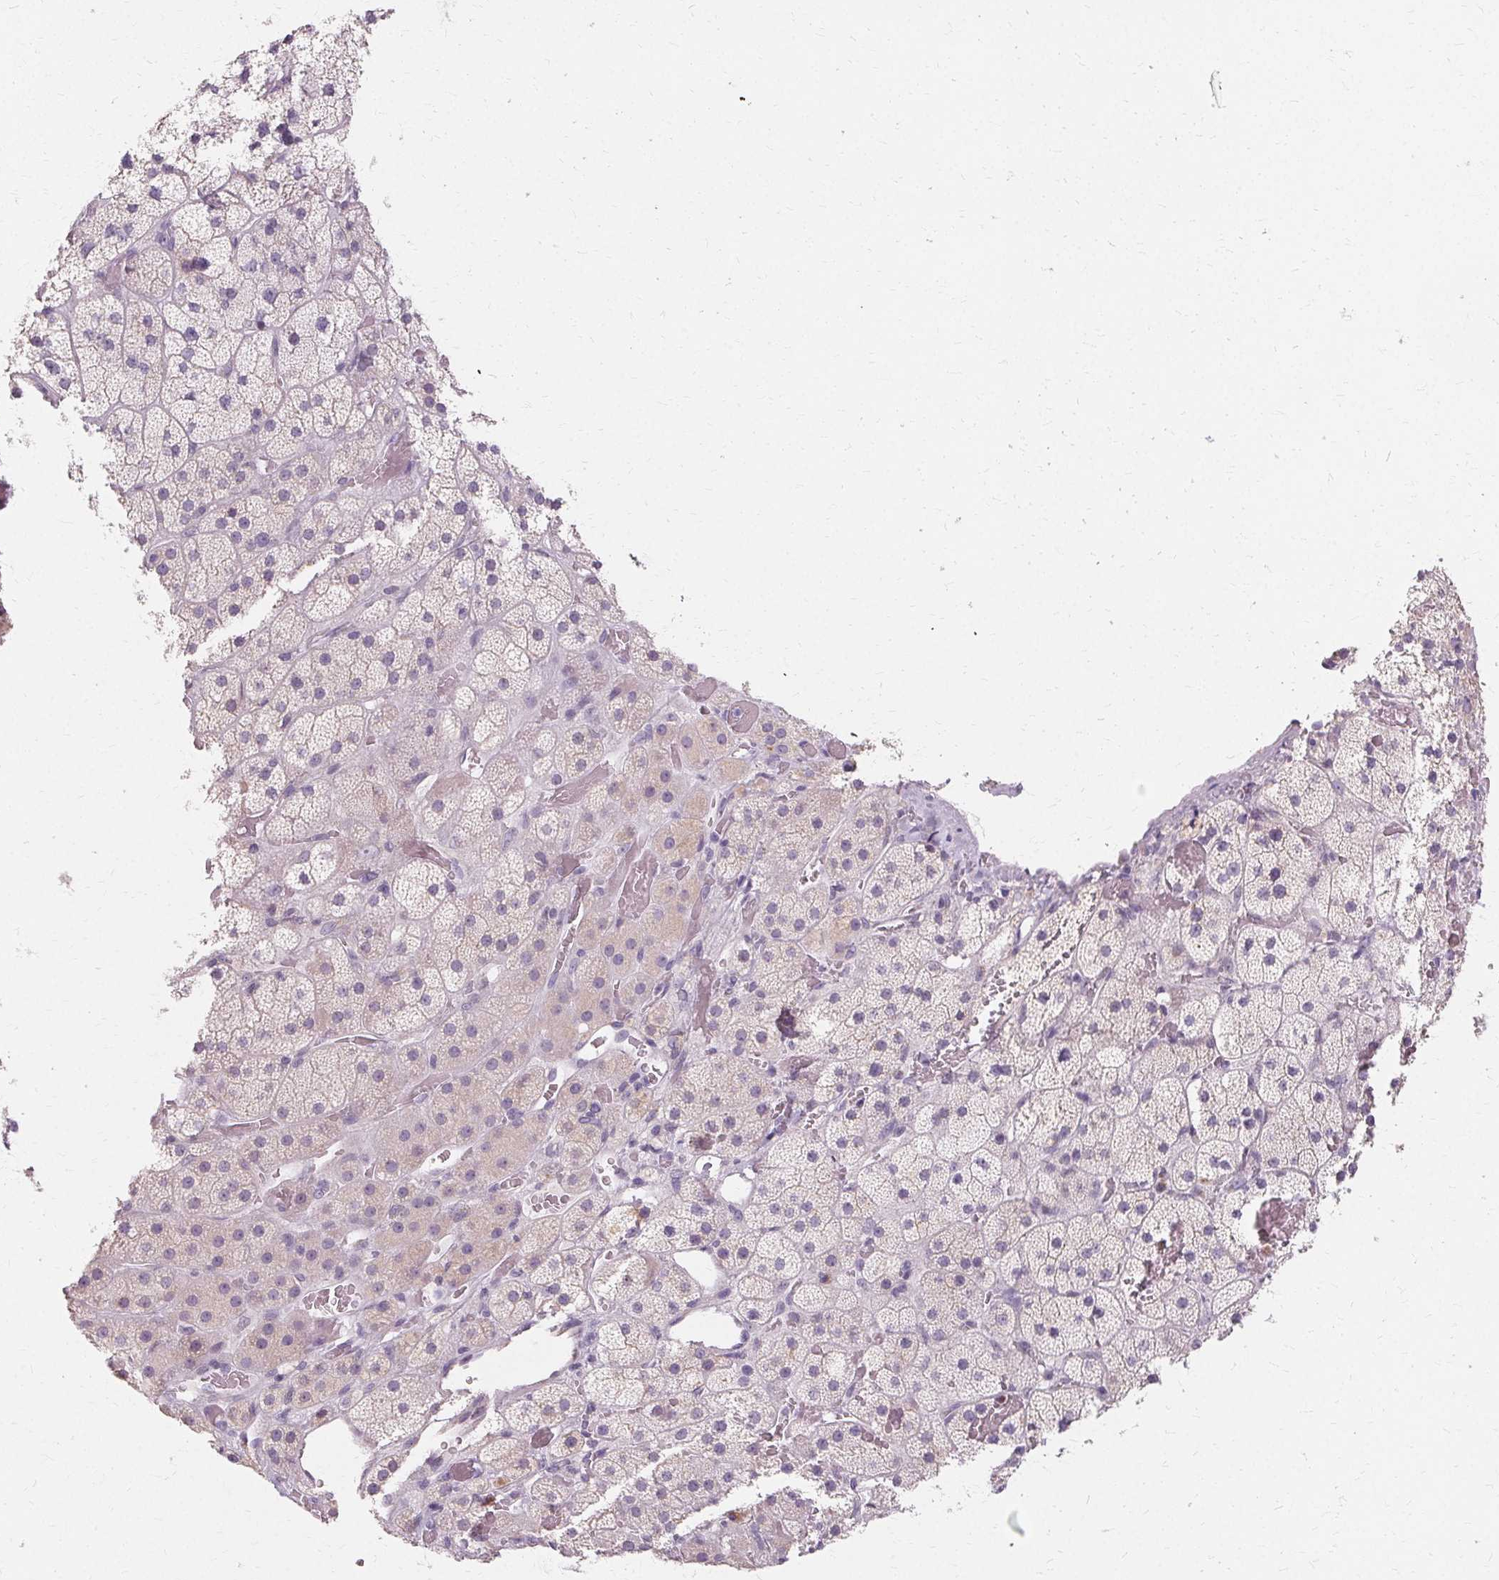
{"staining": {"intensity": "negative", "quantity": "none", "location": "none"}, "tissue": "adrenal gland", "cell_type": "Glandular cells", "image_type": "normal", "snomed": [{"axis": "morphology", "description": "Normal tissue, NOS"}, {"axis": "topography", "description": "Adrenal gland"}], "caption": "This is an immunohistochemistry (IHC) micrograph of unremarkable adrenal gland. There is no positivity in glandular cells.", "gene": "FCRL3", "patient": {"sex": "male", "age": 57}}